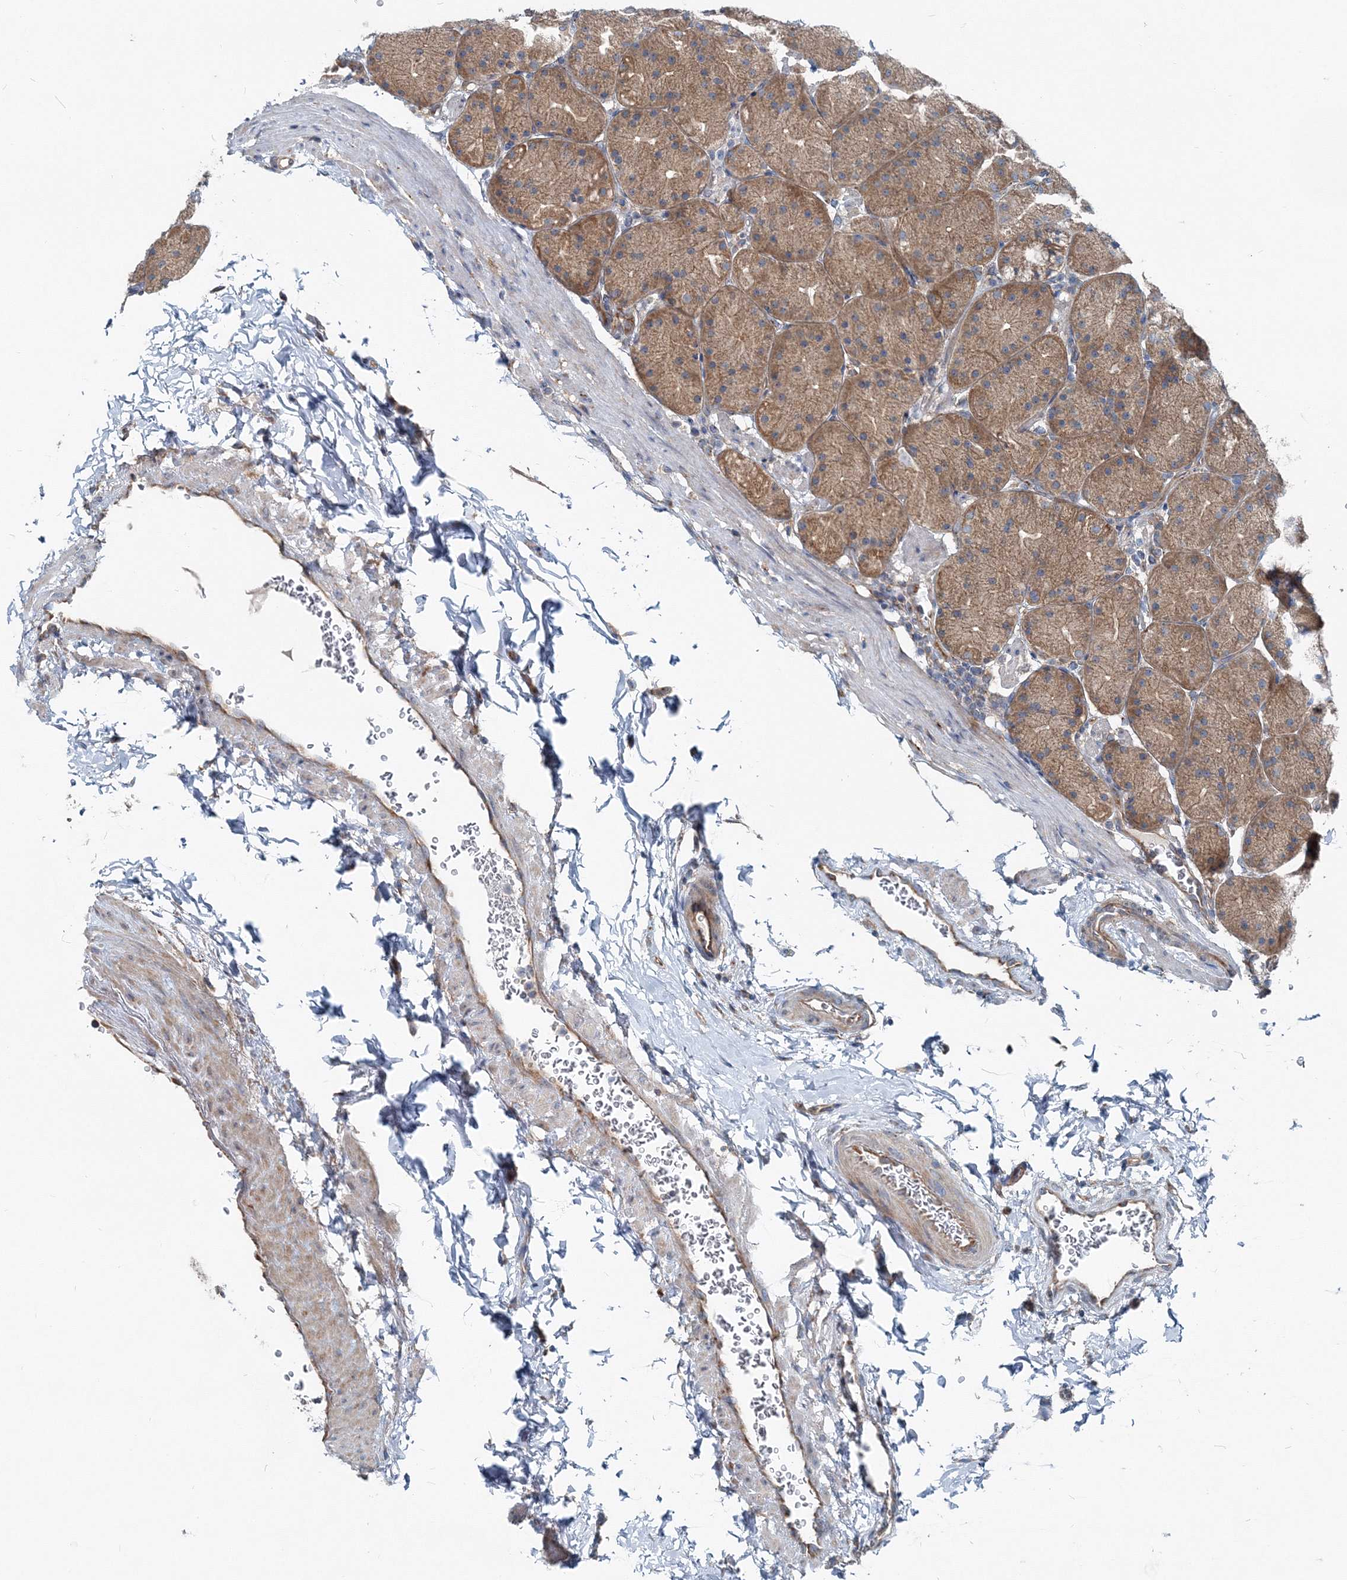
{"staining": {"intensity": "moderate", "quantity": ">75%", "location": "cytoplasmic/membranous"}, "tissue": "stomach", "cell_type": "Glandular cells", "image_type": "normal", "snomed": [{"axis": "morphology", "description": "Normal tissue, NOS"}, {"axis": "topography", "description": "Stomach, upper"}, {"axis": "topography", "description": "Stomach"}], "caption": "An image of human stomach stained for a protein demonstrates moderate cytoplasmic/membranous brown staining in glandular cells. The staining is performed using DAB (3,3'-diaminobenzidine) brown chromogen to label protein expression. The nuclei are counter-stained blue using hematoxylin.", "gene": "MPHOSPH9", "patient": {"sex": "male", "age": 48}}